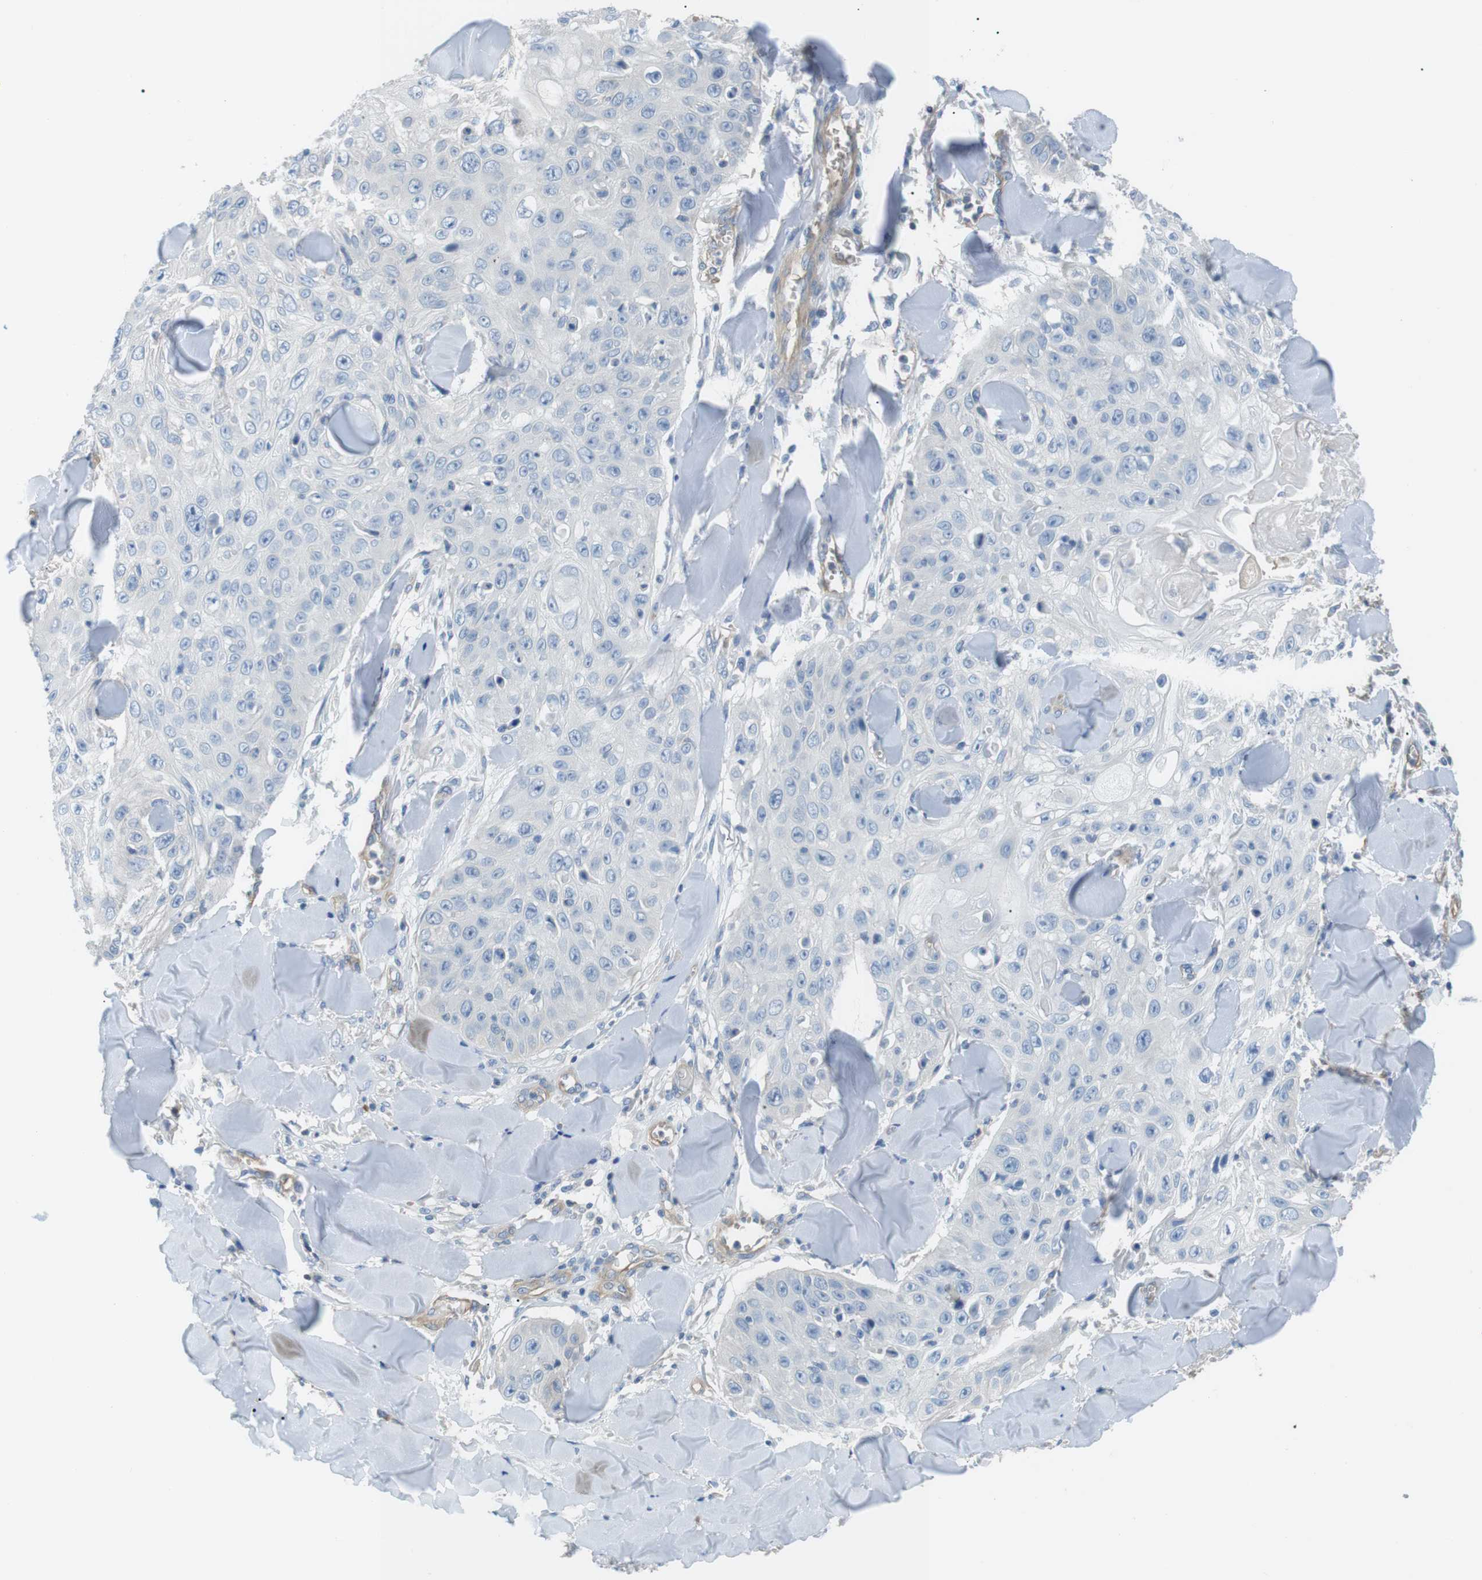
{"staining": {"intensity": "negative", "quantity": "none", "location": "none"}, "tissue": "skin cancer", "cell_type": "Tumor cells", "image_type": "cancer", "snomed": [{"axis": "morphology", "description": "Squamous cell carcinoma, NOS"}, {"axis": "topography", "description": "Skin"}], "caption": "Skin squamous cell carcinoma was stained to show a protein in brown. There is no significant positivity in tumor cells.", "gene": "ADCY10", "patient": {"sex": "male", "age": 86}}